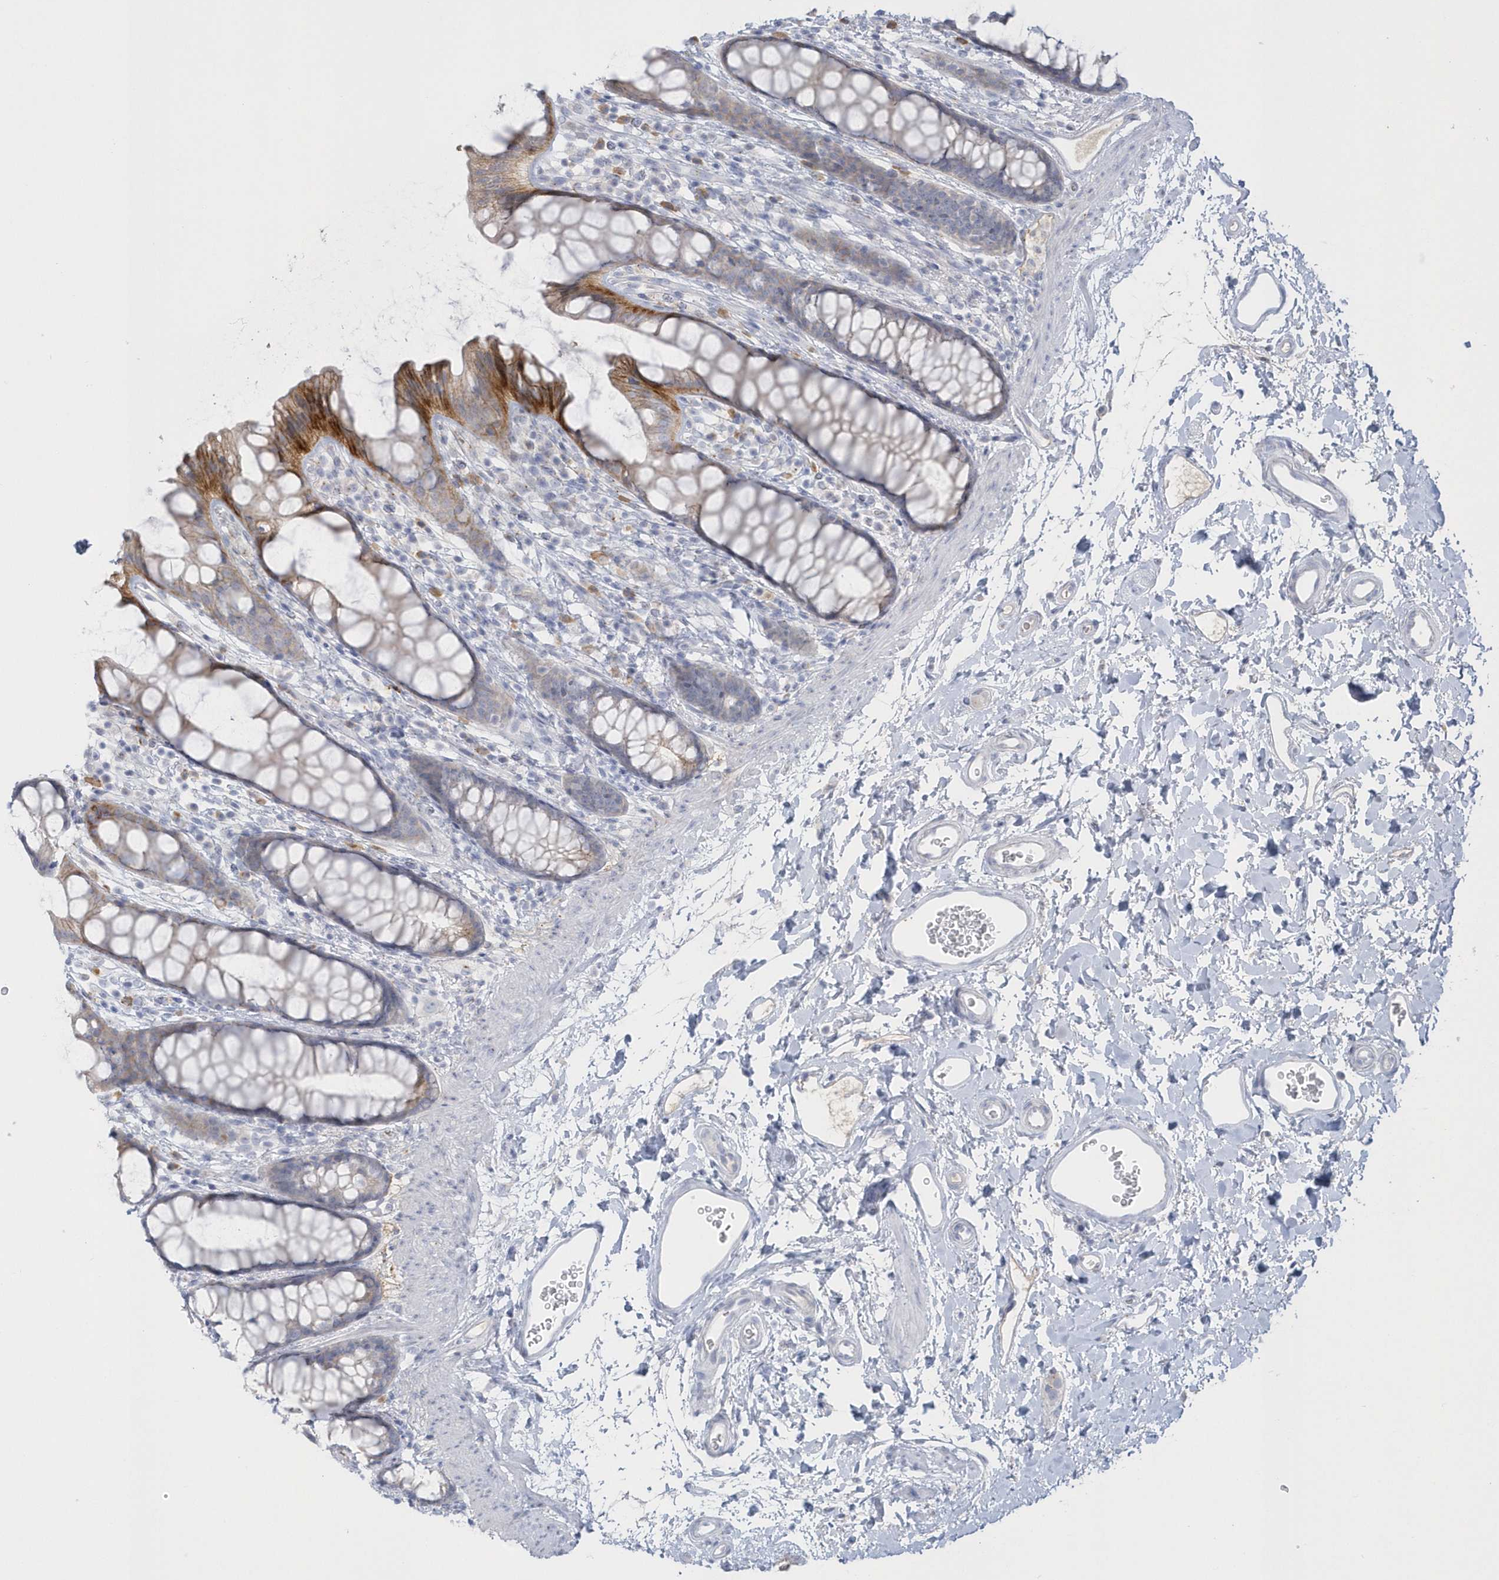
{"staining": {"intensity": "moderate", "quantity": "25%-75%", "location": "cytoplasmic/membranous"}, "tissue": "rectum", "cell_type": "Glandular cells", "image_type": "normal", "snomed": [{"axis": "morphology", "description": "Normal tissue, NOS"}, {"axis": "topography", "description": "Rectum"}], "caption": "Rectum stained with DAB immunohistochemistry reveals medium levels of moderate cytoplasmic/membranous positivity in approximately 25%-75% of glandular cells.", "gene": "SEMA3D", "patient": {"sex": "female", "age": 65}}